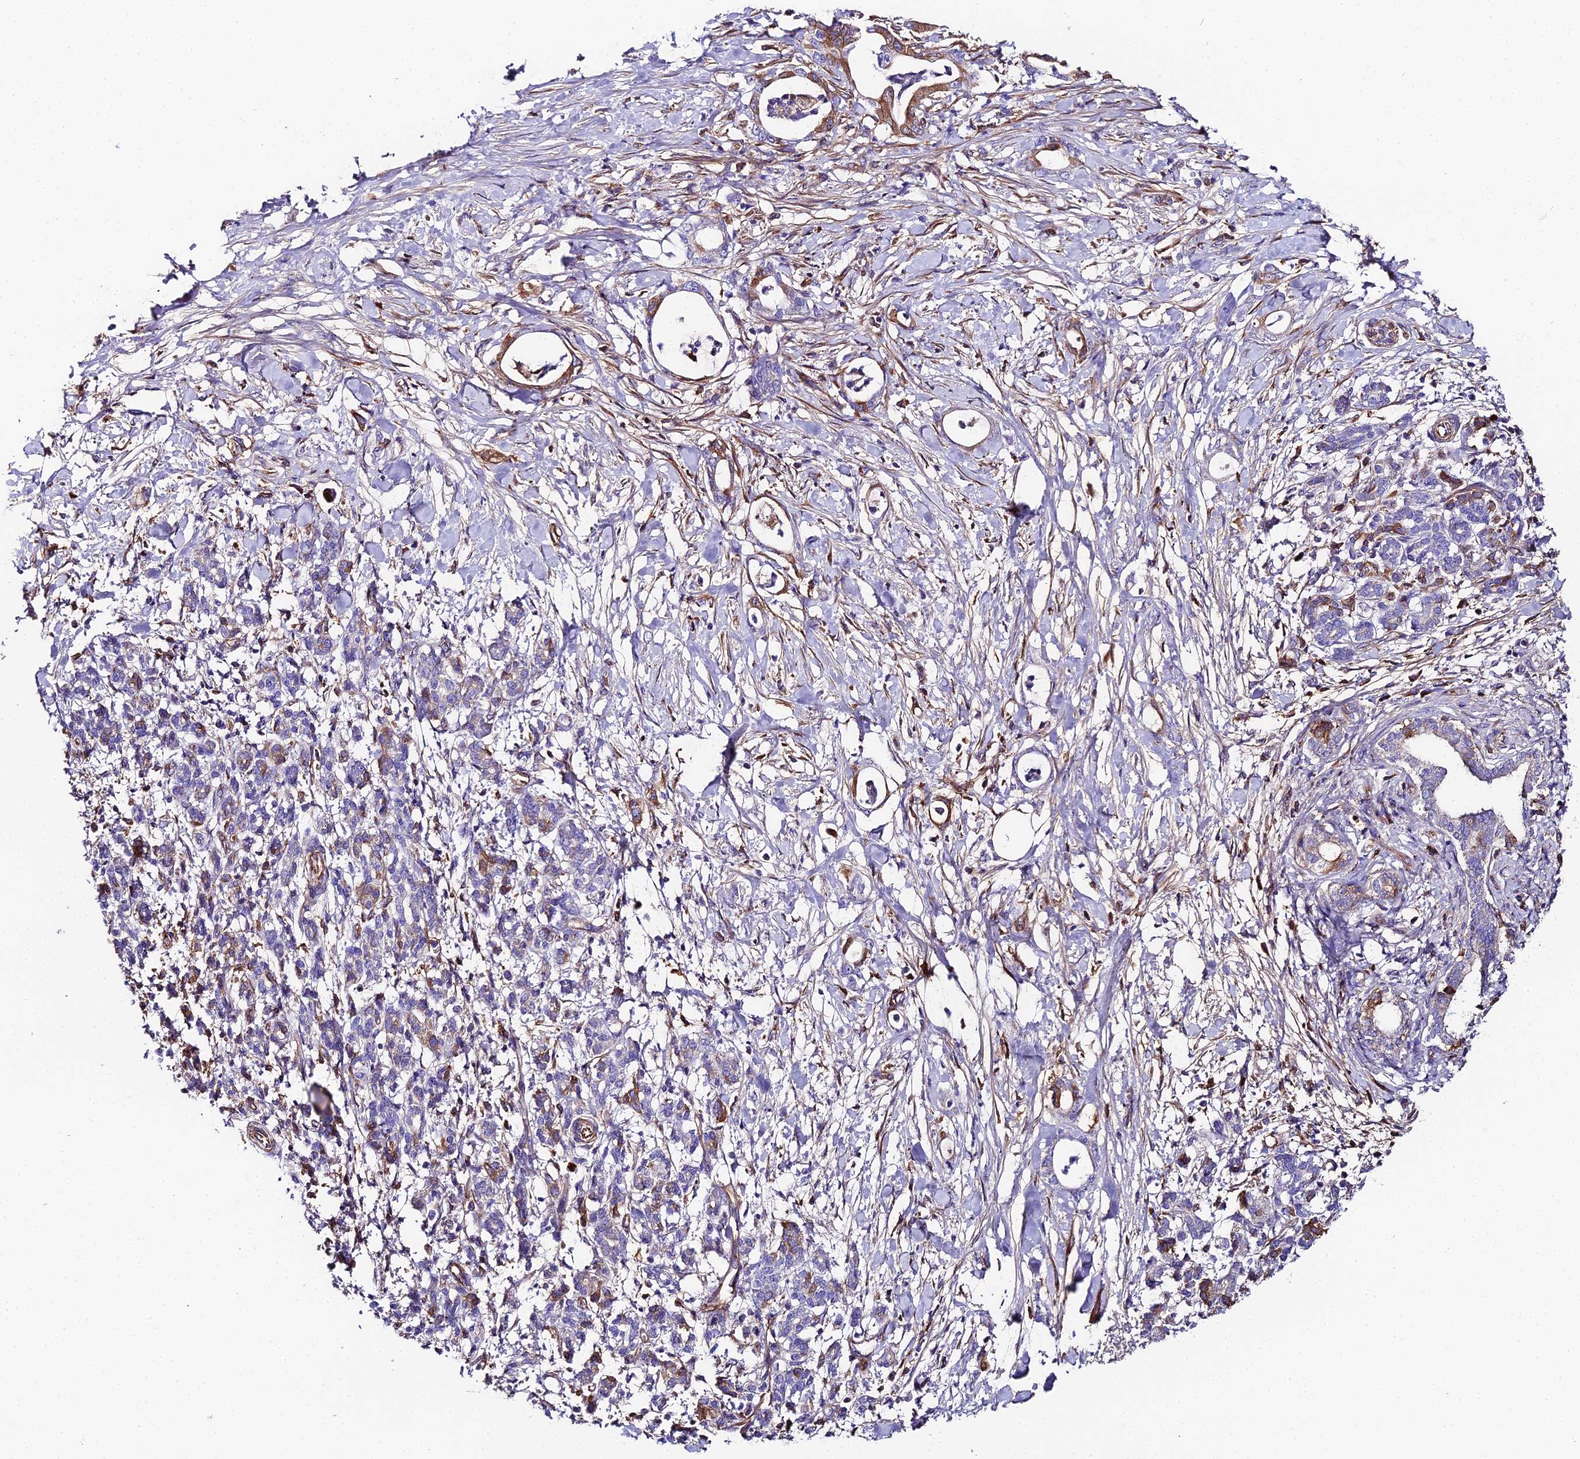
{"staining": {"intensity": "moderate", "quantity": "<25%", "location": "cytoplasmic/membranous"}, "tissue": "pancreatic cancer", "cell_type": "Tumor cells", "image_type": "cancer", "snomed": [{"axis": "morphology", "description": "Adenocarcinoma, NOS"}, {"axis": "topography", "description": "Pancreas"}], "caption": "IHC micrograph of pancreatic adenocarcinoma stained for a protein (brown), which shows low levels of moderate cytoplasmic/membranous expression in about <25% of tumor cells.", "gene": "BEX4", "patient": {"sex": "female", "age": 55}}